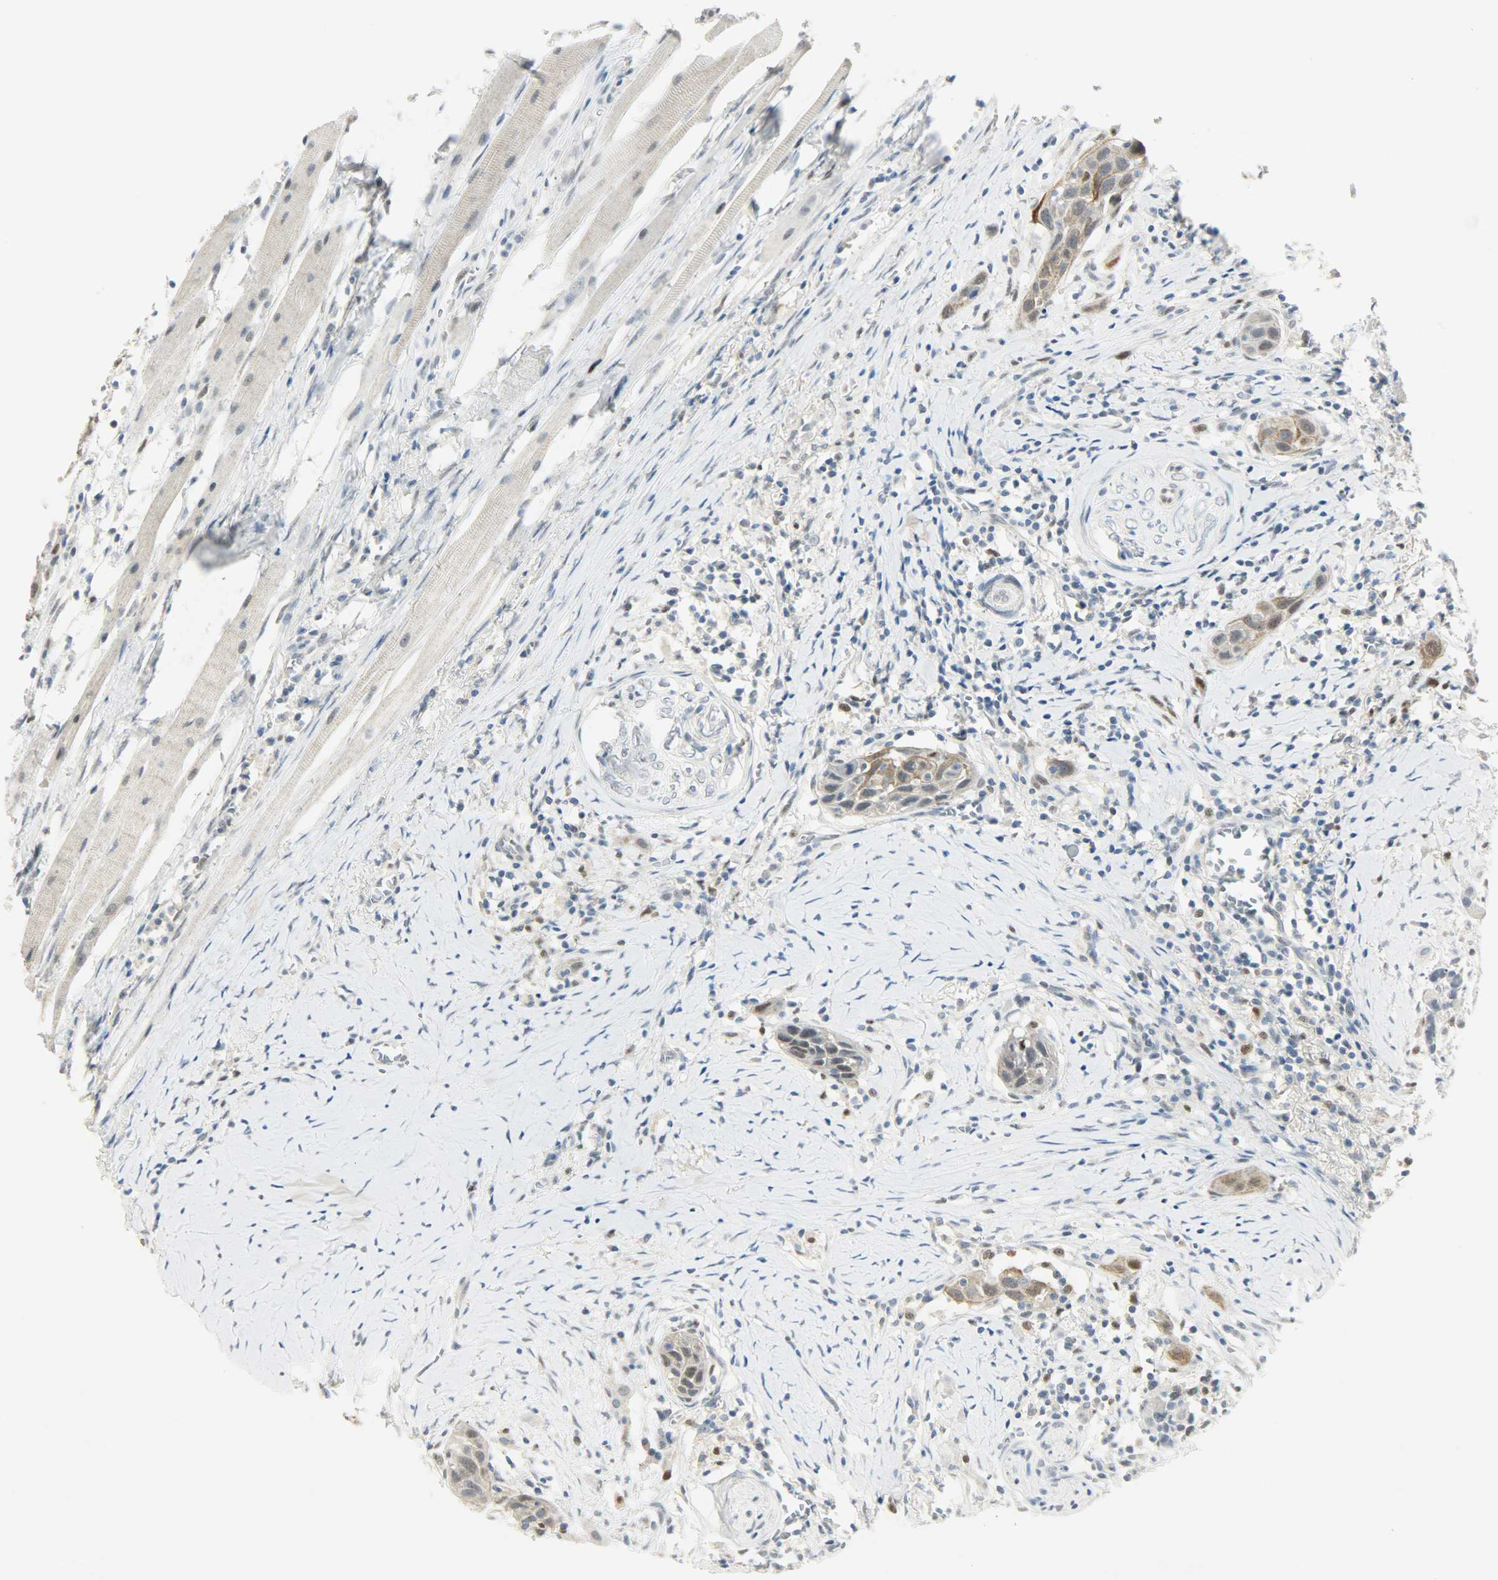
{"staining": {"intensity": "moderate", "quantity": ">75%", "location": "cytoplasmic/membranous,nuclear"}, "tissue": "head and neck cancer", "cell_type": "Tumor cells", "image_type": "cancer", "snomed": [{"axis": "morphology", "description": "Normal tissue, NOS"}, {"axis": "morphology", "description": "Squamous cell carcinoma, NOS"}, {"axis": "topography", "description": "Oral tissue"}, {"axis": "topography", "description": "Head-Neck"}], "caption": "Tumor cells show moderate cytoplasmic/membranous and nuclear positivity in approximately >75% of cells in head and neck squamous cell carcinoma.", "gene": "PPARG", "patient": {"sex": "female", "age": 50}}